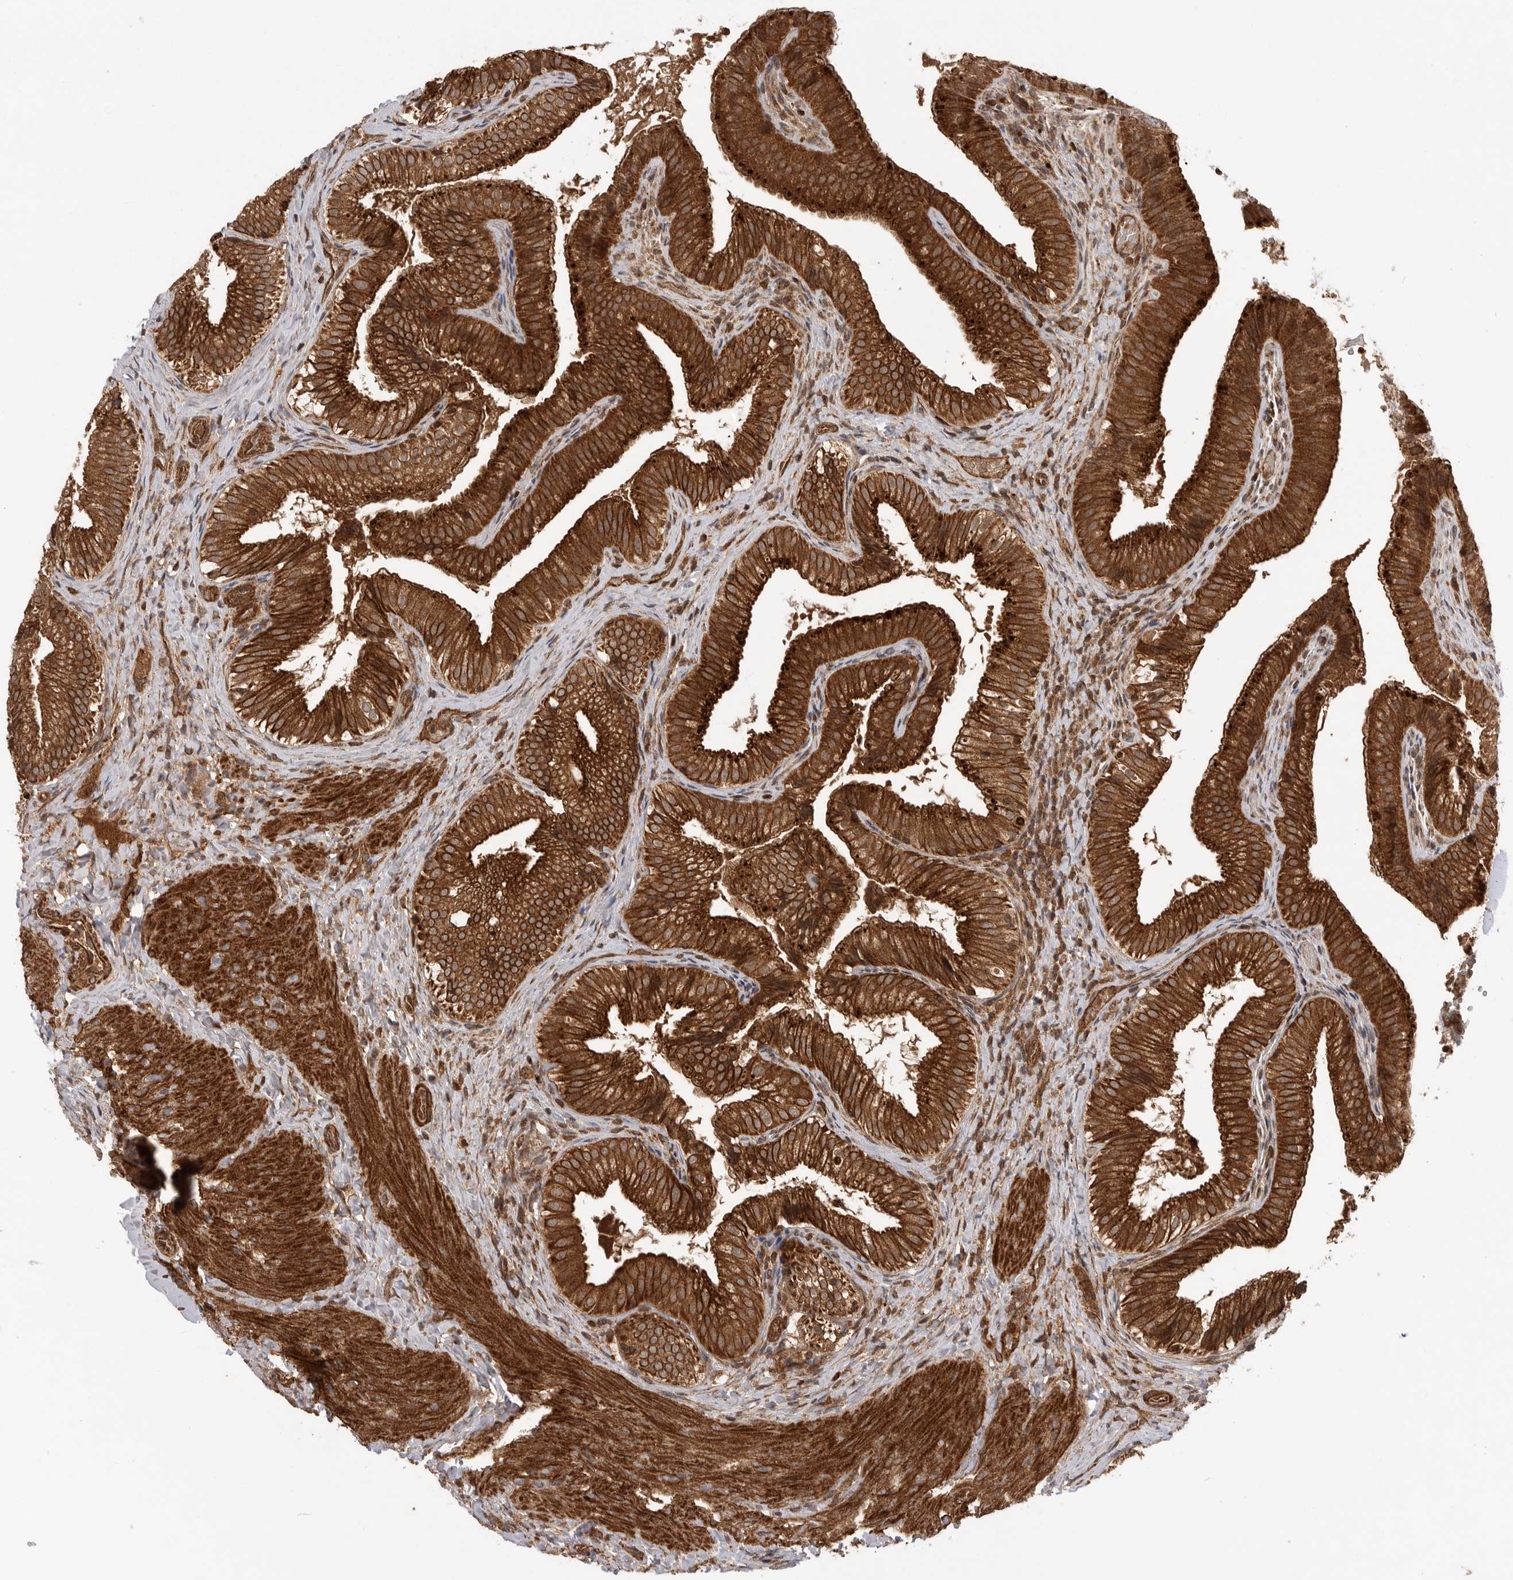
{"staining": {"intensity": "strong", "quantity": ">75%", "location": "cytoplasmic/membranous"}, "tissue": "gallbladder", "cell_type": "Glandular cells", "image_type": "normal", "snomed": [{"axis": "morphology", "description": "Normal tissue, NOS"}, {"axis": "topography", "description": "Gallbladder"}], "caption": "Brown immunohistochemical staining in benign gallbladder exhibits strong cytoplasmic/membranous expression in about >75% of glandular cells. (DAB (3,3'-diaminobenzidine) IHC with brightfield microscopy, high magnification).", "gene": "PRDX4", "patient": {"sex": "female", "age": 30}}